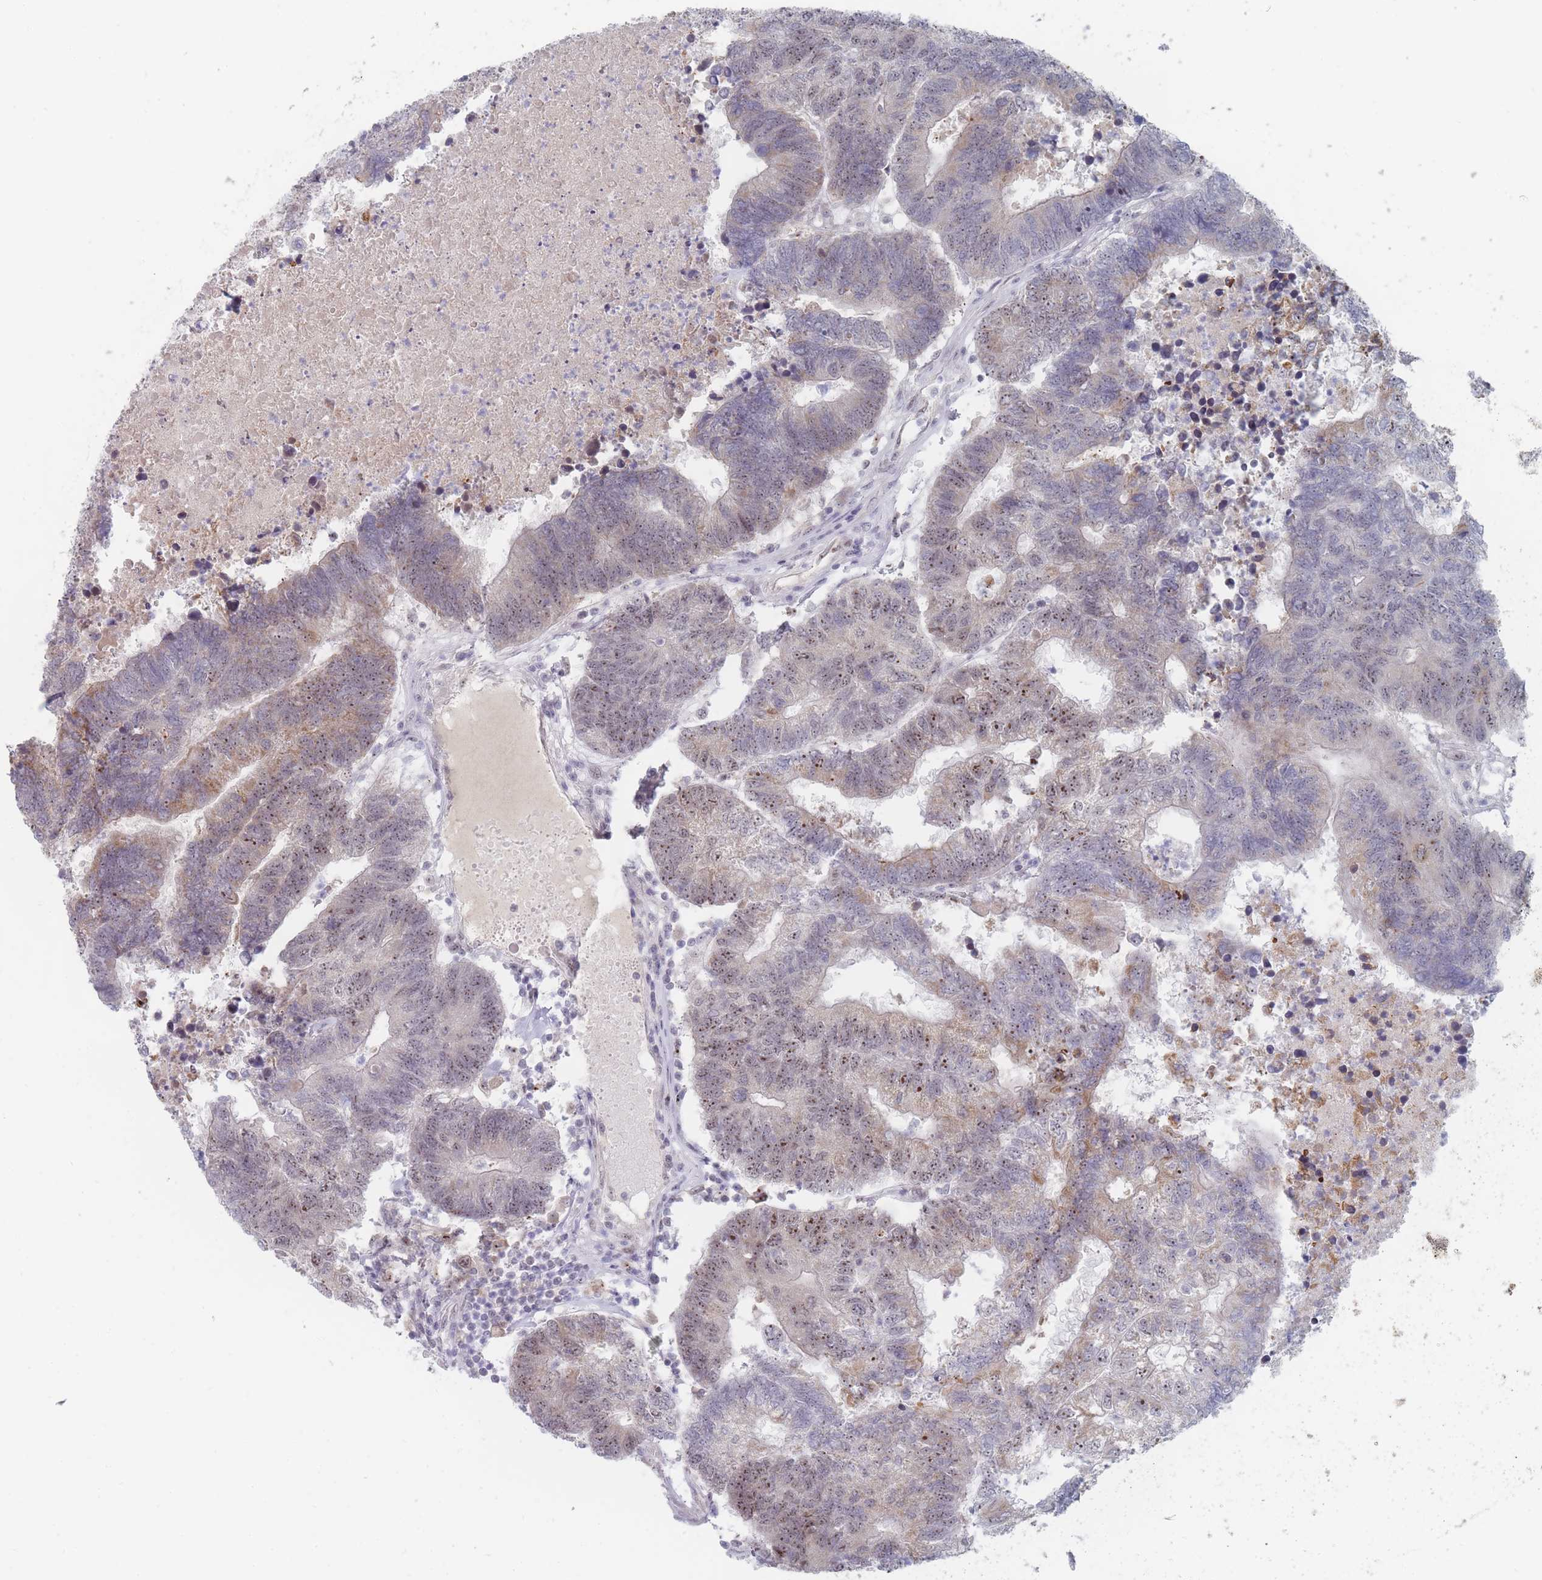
{"staining": {"intensity": "moderate", "quantity": "25%-75%", "location": "nuclear"}, "tissue": "colorectal cancer", "cell_type": "Tumor cells", "image_type": "cancer", "snomed": [{"axis": "morphology", "description": "Adenocarcinoma, NOS"}, {"axis": "topography", "description": "Colon"}], "caption": "This histopathology image exhibits IHC staining of colorectal cancer (adenocarcinoma), with medium moderate nuclear expression in about 25%-75% of tumor cells.", "gene": "RNF8", "patient": {"sex": "female", "age": 48}}